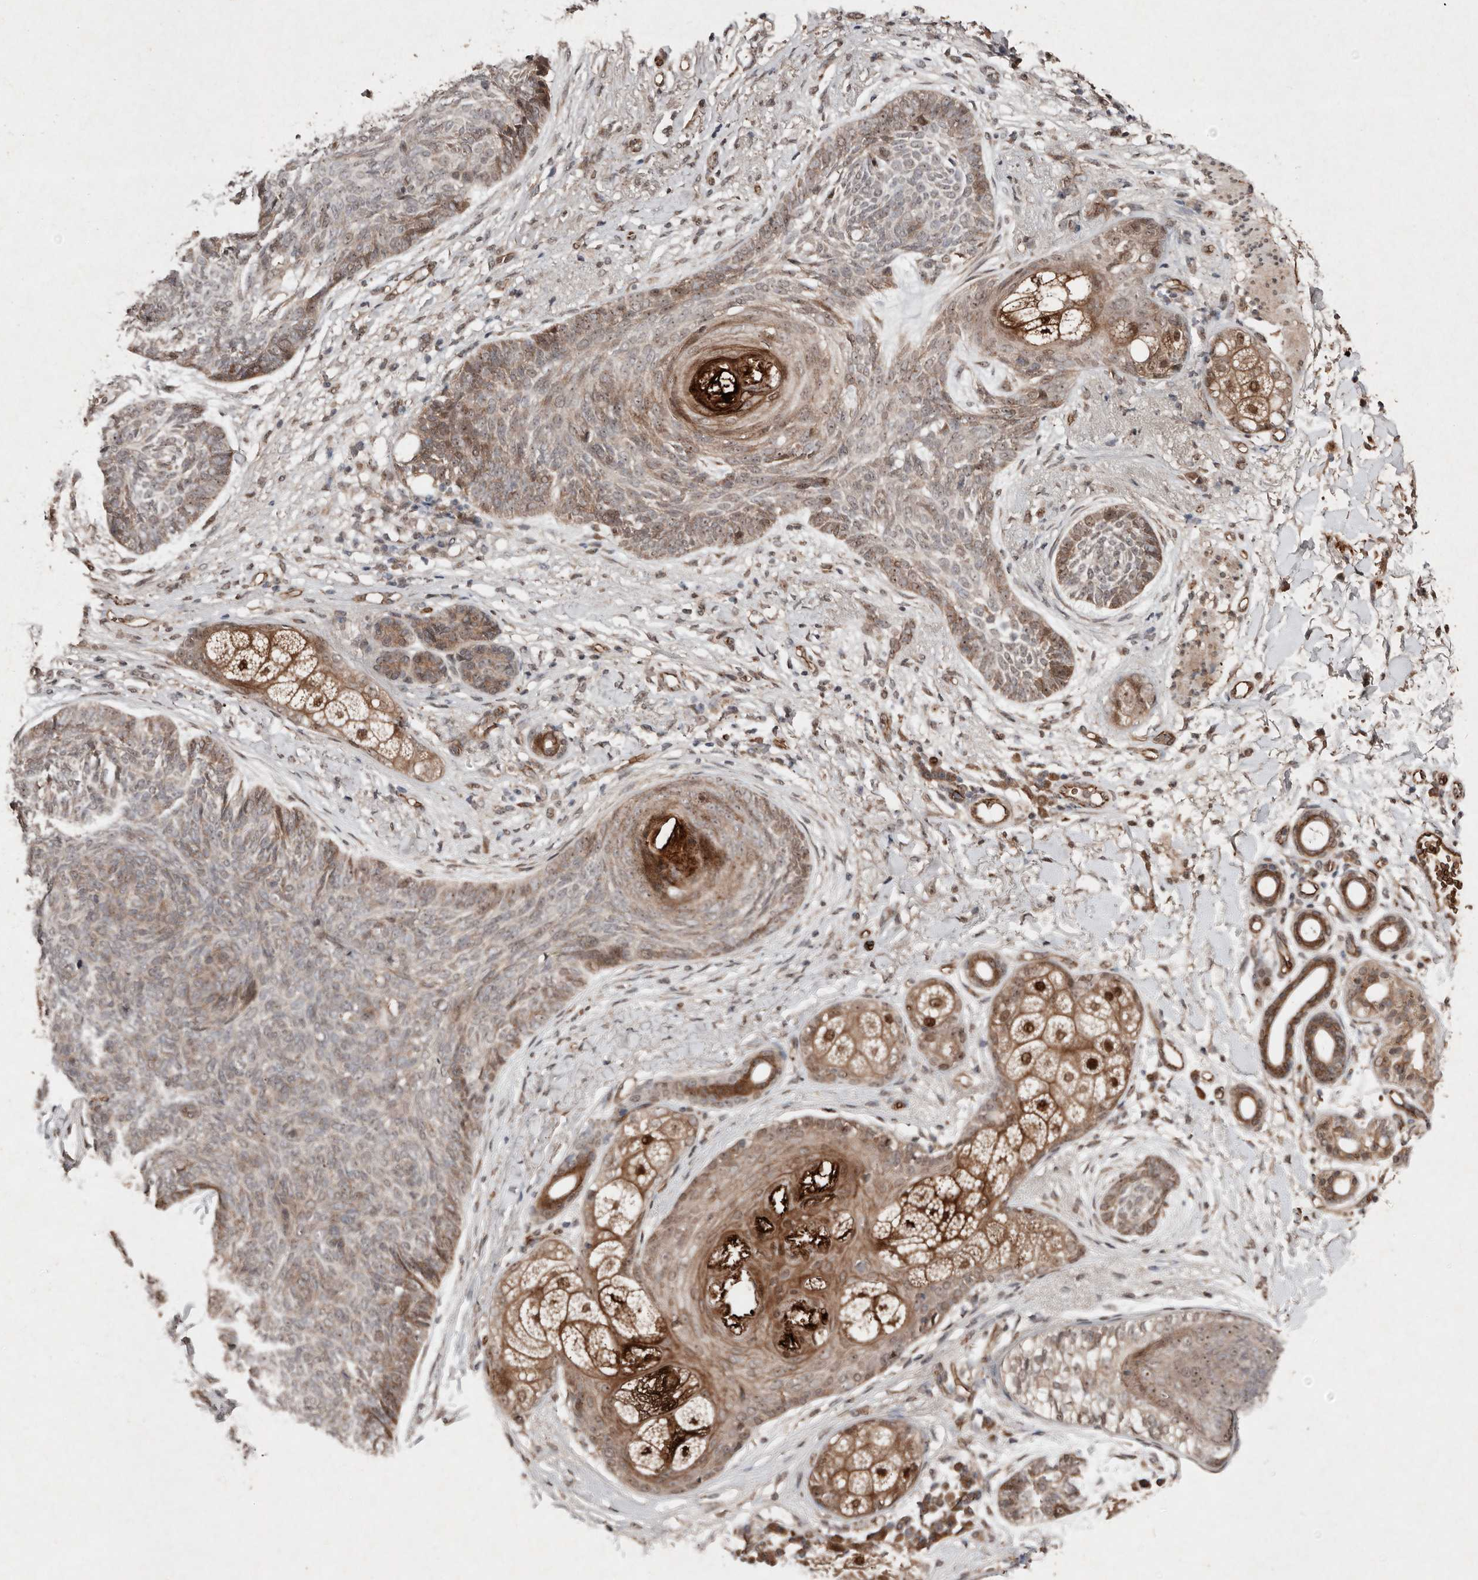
{"staining": {"intensity": "moderate", "quantity": "<25%", "location": "cytoplasmic/membranous,nuclear"}, "tissue": "skin cancer", "cell_type": "Tumor cells", "image_type": "cancer", "snomed": [{"axis": "morphology", "description": "Basal cell carcinoma"}, {"axis": "topography", "description": "Skin"}], "caption": "The image demonstrates a brown stain indicating the presence of a protein in the cytoplasmic/membranous and nuclear of tumor cells in skin basal cell carcinoma. (brown staining indicates protein expression, while blue staining denotes nuclei).", "gene": "DIP2C", "patient": {"sex": "male", "age": 85}}